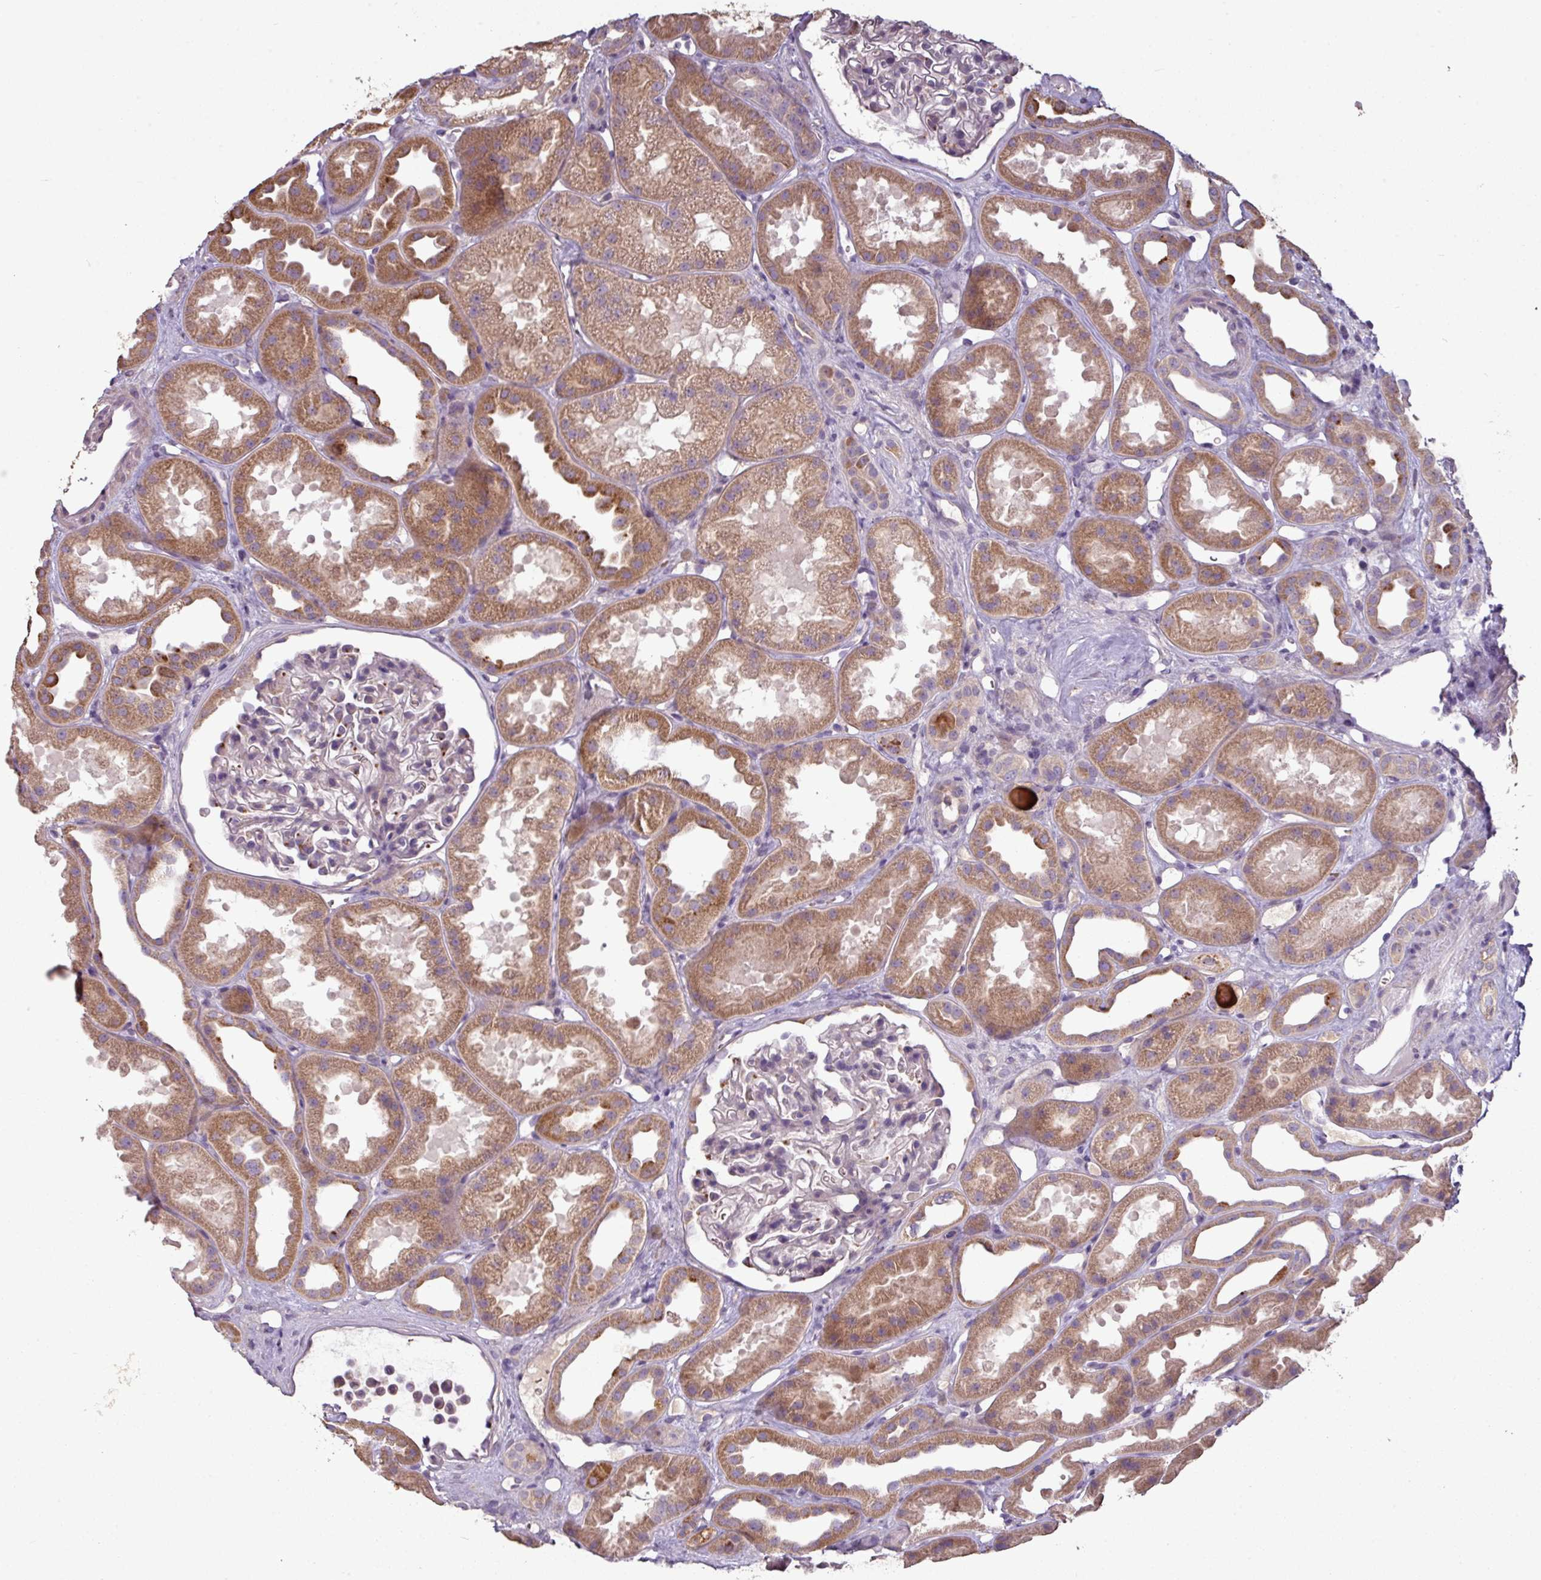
{"staining": {"intensity": "negative", "quantity": "none", "location": "none"}, "tissue": "kidney", "cell_type": "Cells in glomeruli", "image_type": "normal", "snomed": [{"axis": "morphology", "description": "Normal tissue, NOS"}, {"axis": "topography", "description": "Kidney"}], "caption": "This is an immunohistochemistry (IHC) histopathology image of benign human kidney. There is no staining in cells in glomeruli.", "gene": "NHSL2", "patient": {"sex": "male", "age": 61}}